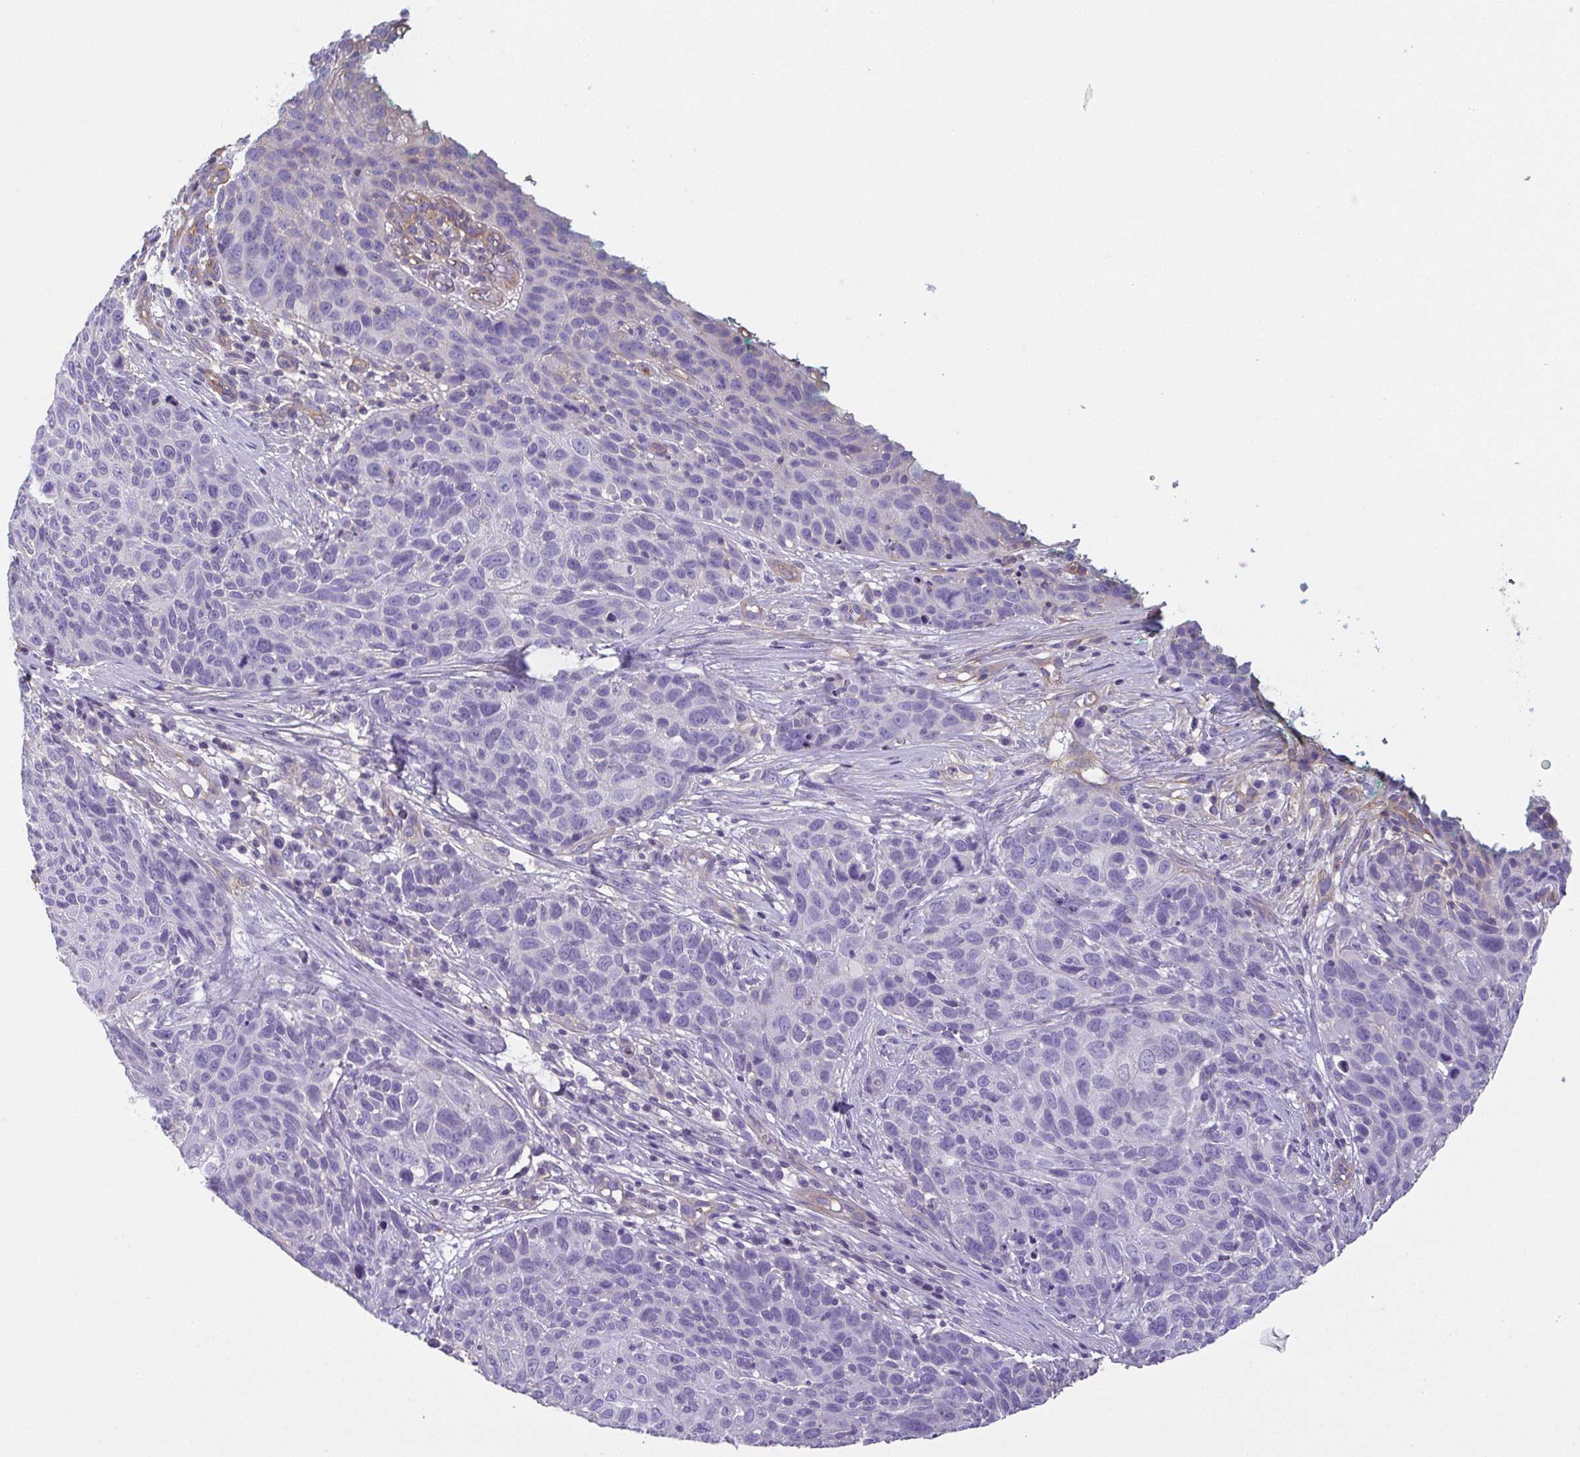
{"staining": {"intensity": "negative", "quantity": "none", "location": "none"}, "tissue": "skin cancer", "cell_type": "Tumor cells", "image_type": "cancer", "snomed": [{"axis": "morphology", "description": "Squamous cell carcinoma, NOS"}, {"axis": "topography", "description": "Skin"}], "caption": "Tumor cells show no significant staining in squamous cell carcinoma (skin).", "gene": "MYL6", "patient": {"sex": "male", "age": 92}}